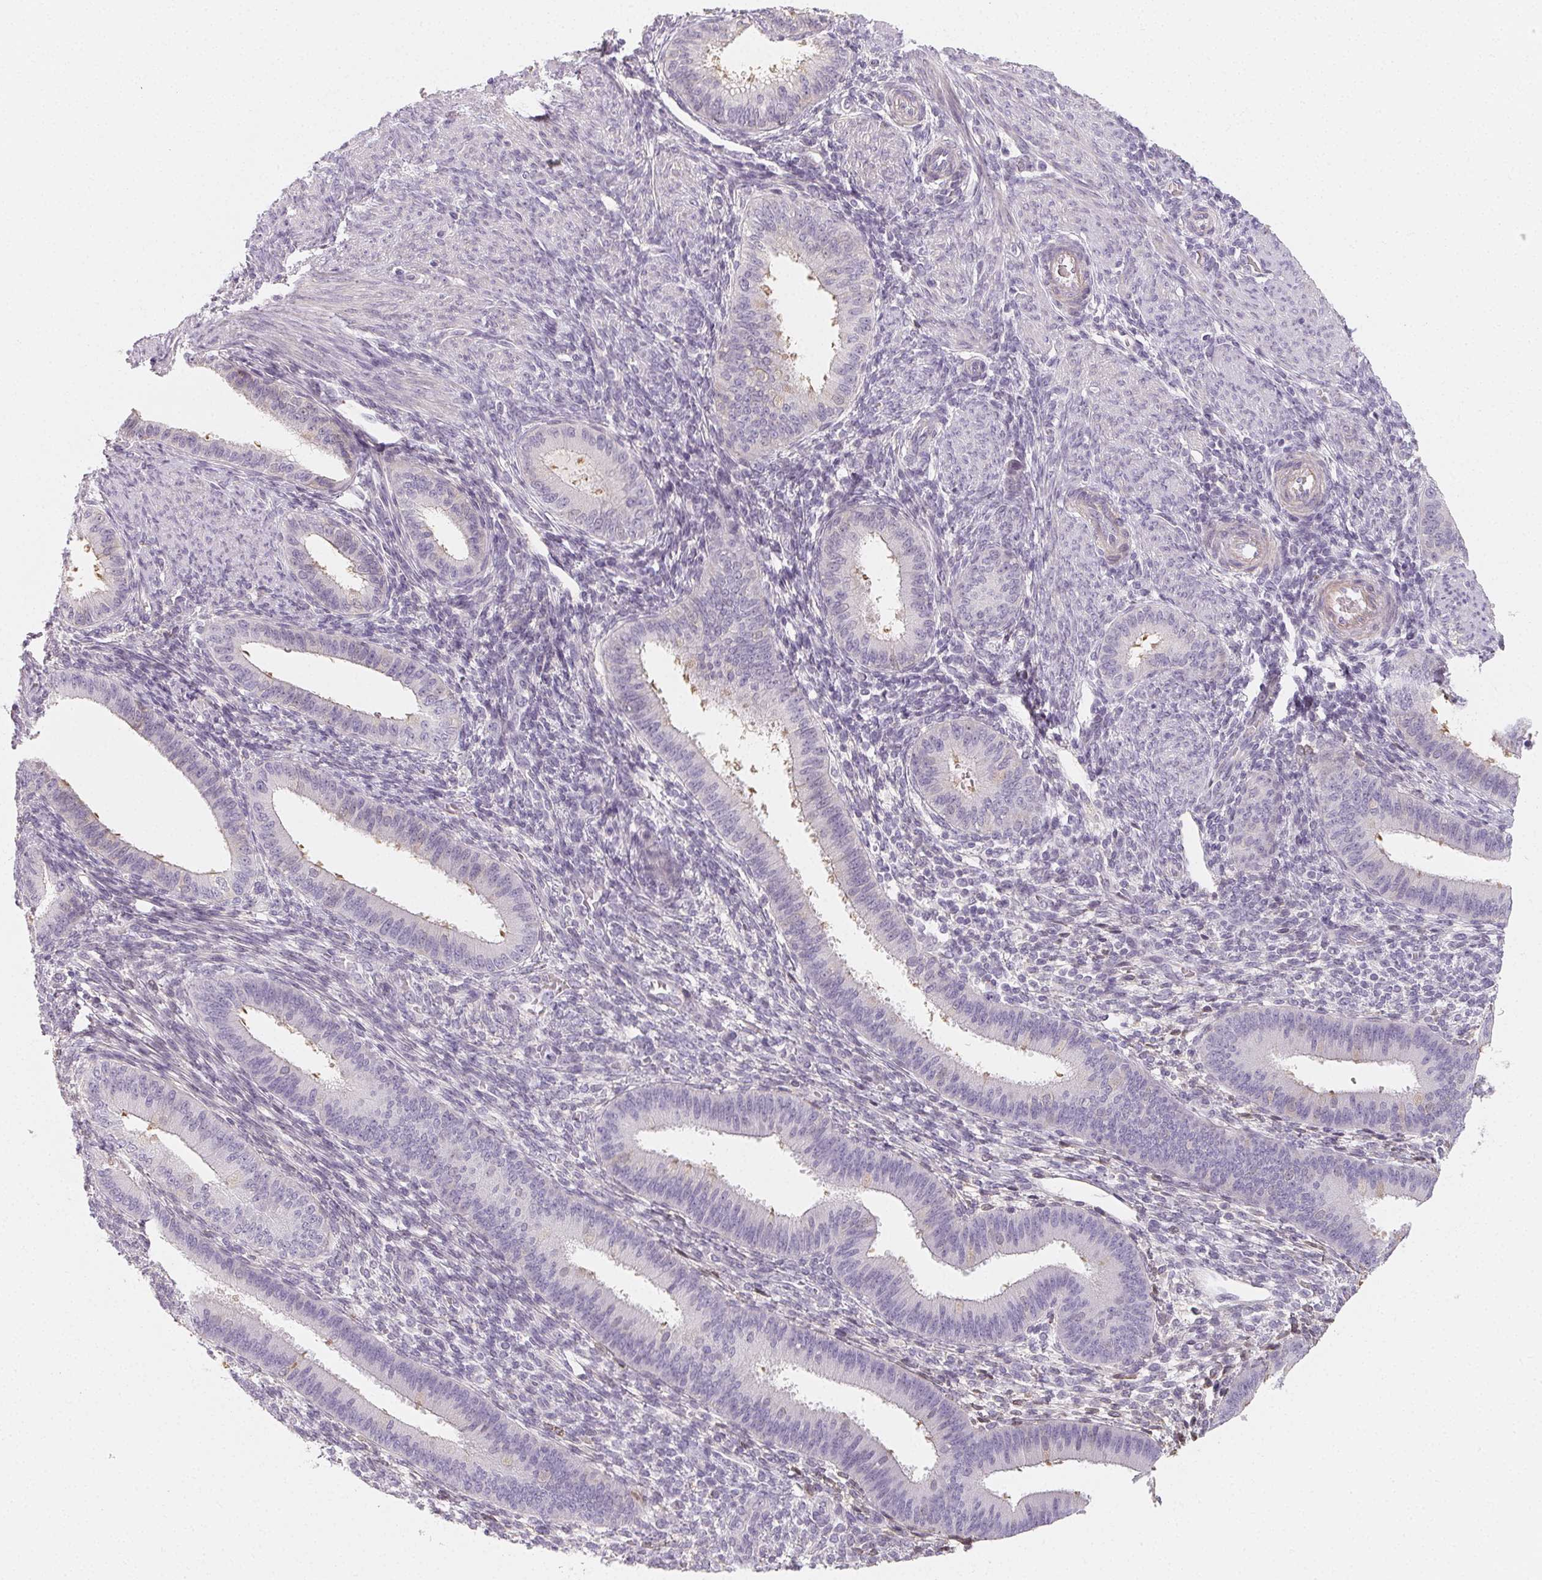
{"staining": {"intensity": "negative", "quantity": "none", "location": "none"}, "tissue": "endometrium", "cell_type": "Cells in endometrial stroma", "image_type": "normal", "snomed": [{"axis": "morphology", "description": "Normal tissue, NOS"}, {"axis": "topography", "description": "Endometrium"}], "caption": "DAB (3,3'-diaminobenzidine) immunohistochemical staining of unremarkable human endometrium reveals no significant expression in cells in endometrial stroma.", "gene": "LRRC23", "patient": {"sex": "female", "age": 39}}